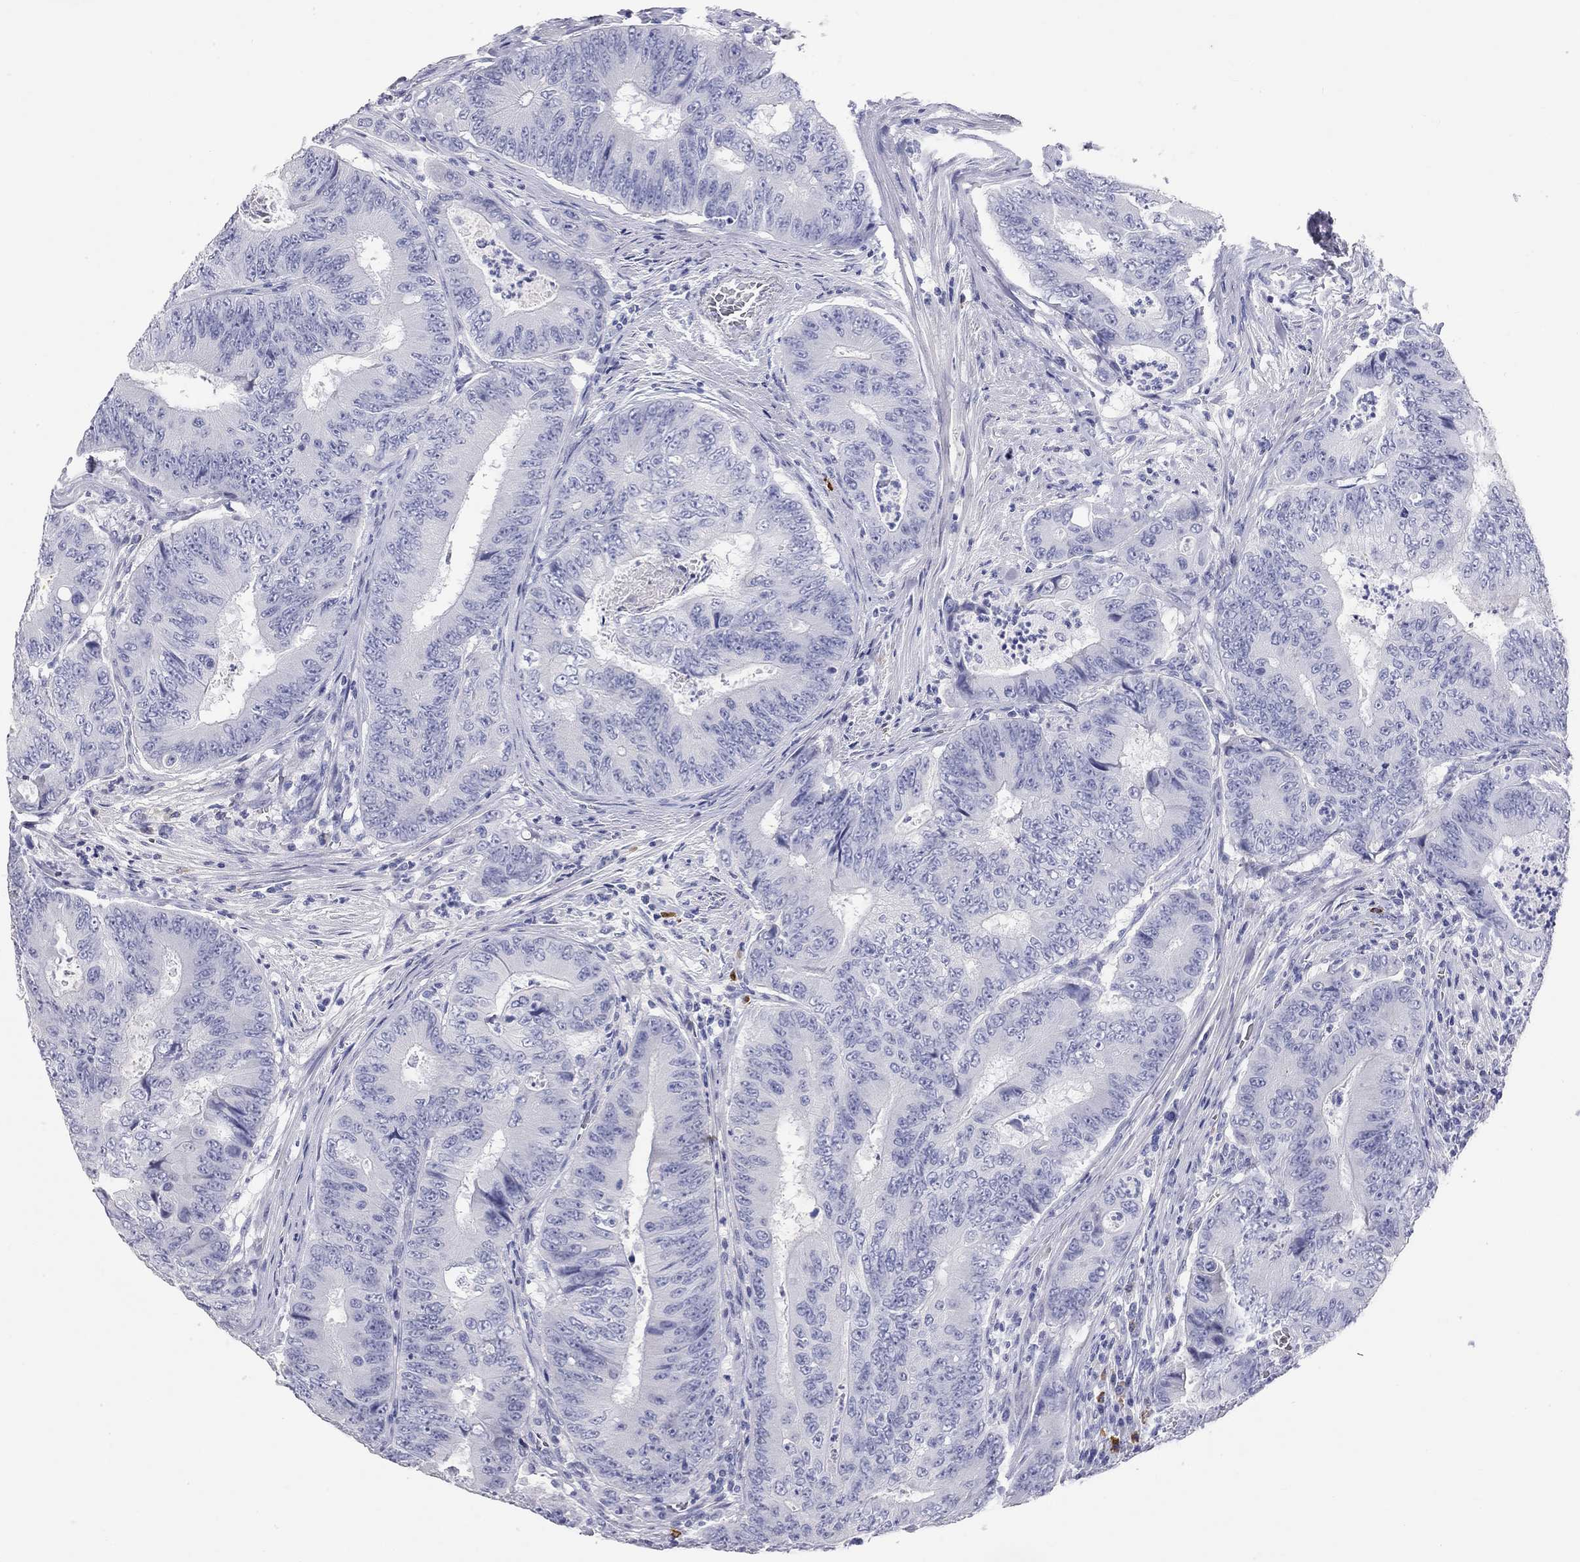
{"staining": {"intensity": "negative", "quantity": "none", "location": "none"}, "tissue": "colorectal cancer", "cell_type": "Tumor cells", "image_type": "cancer", "snomed": [{"axis": "morphology", "description": "Adenocarcinoma, NOS"}, {"axis": "topography", "description": "Colon"}], "caption": "DAB immunohistochemical staining of colorectal cancer demonstrates no significant expression in tumor cells.", "gene": "PHOX2B", "patient": {"sex": "female", "age": 48}}